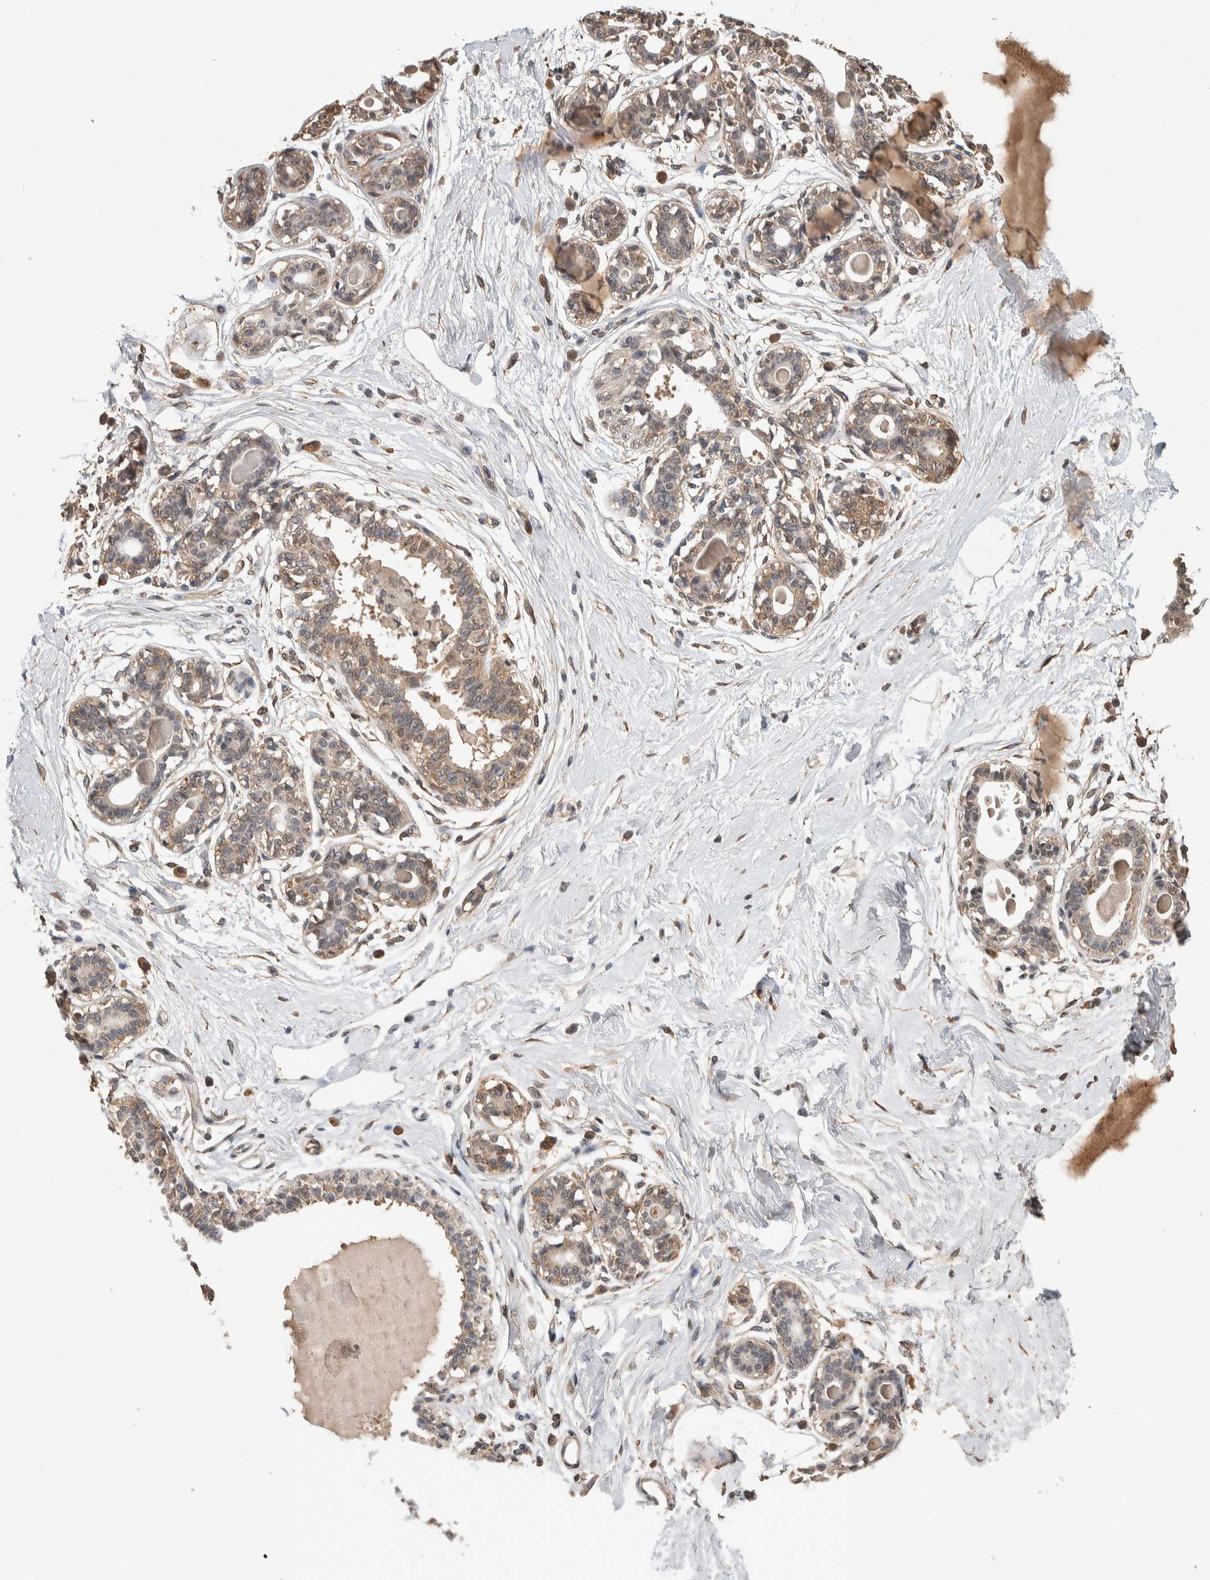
{"staining": {"intensity": "weak", "quantity": "25%-75%", "location": "cytoplasmic/membranous,nuclear"}, "tissue": "breast", "cell_type": "Adipocytes", "image_type": "normal", "snomed": [{"axis": "morphology", "description": "Normal tissue, NOS"}, {"axis": "topography", "description": "Breast"}], "caption": "Approximately 25%-75% of adipocytes in normal breast display weak cytoplasmic/membranous,nuclear protein positivity as visualized by brown immunohistochemical staining.", "gene": "DVL2", "patient": {"sex": "female", "age": 45}}